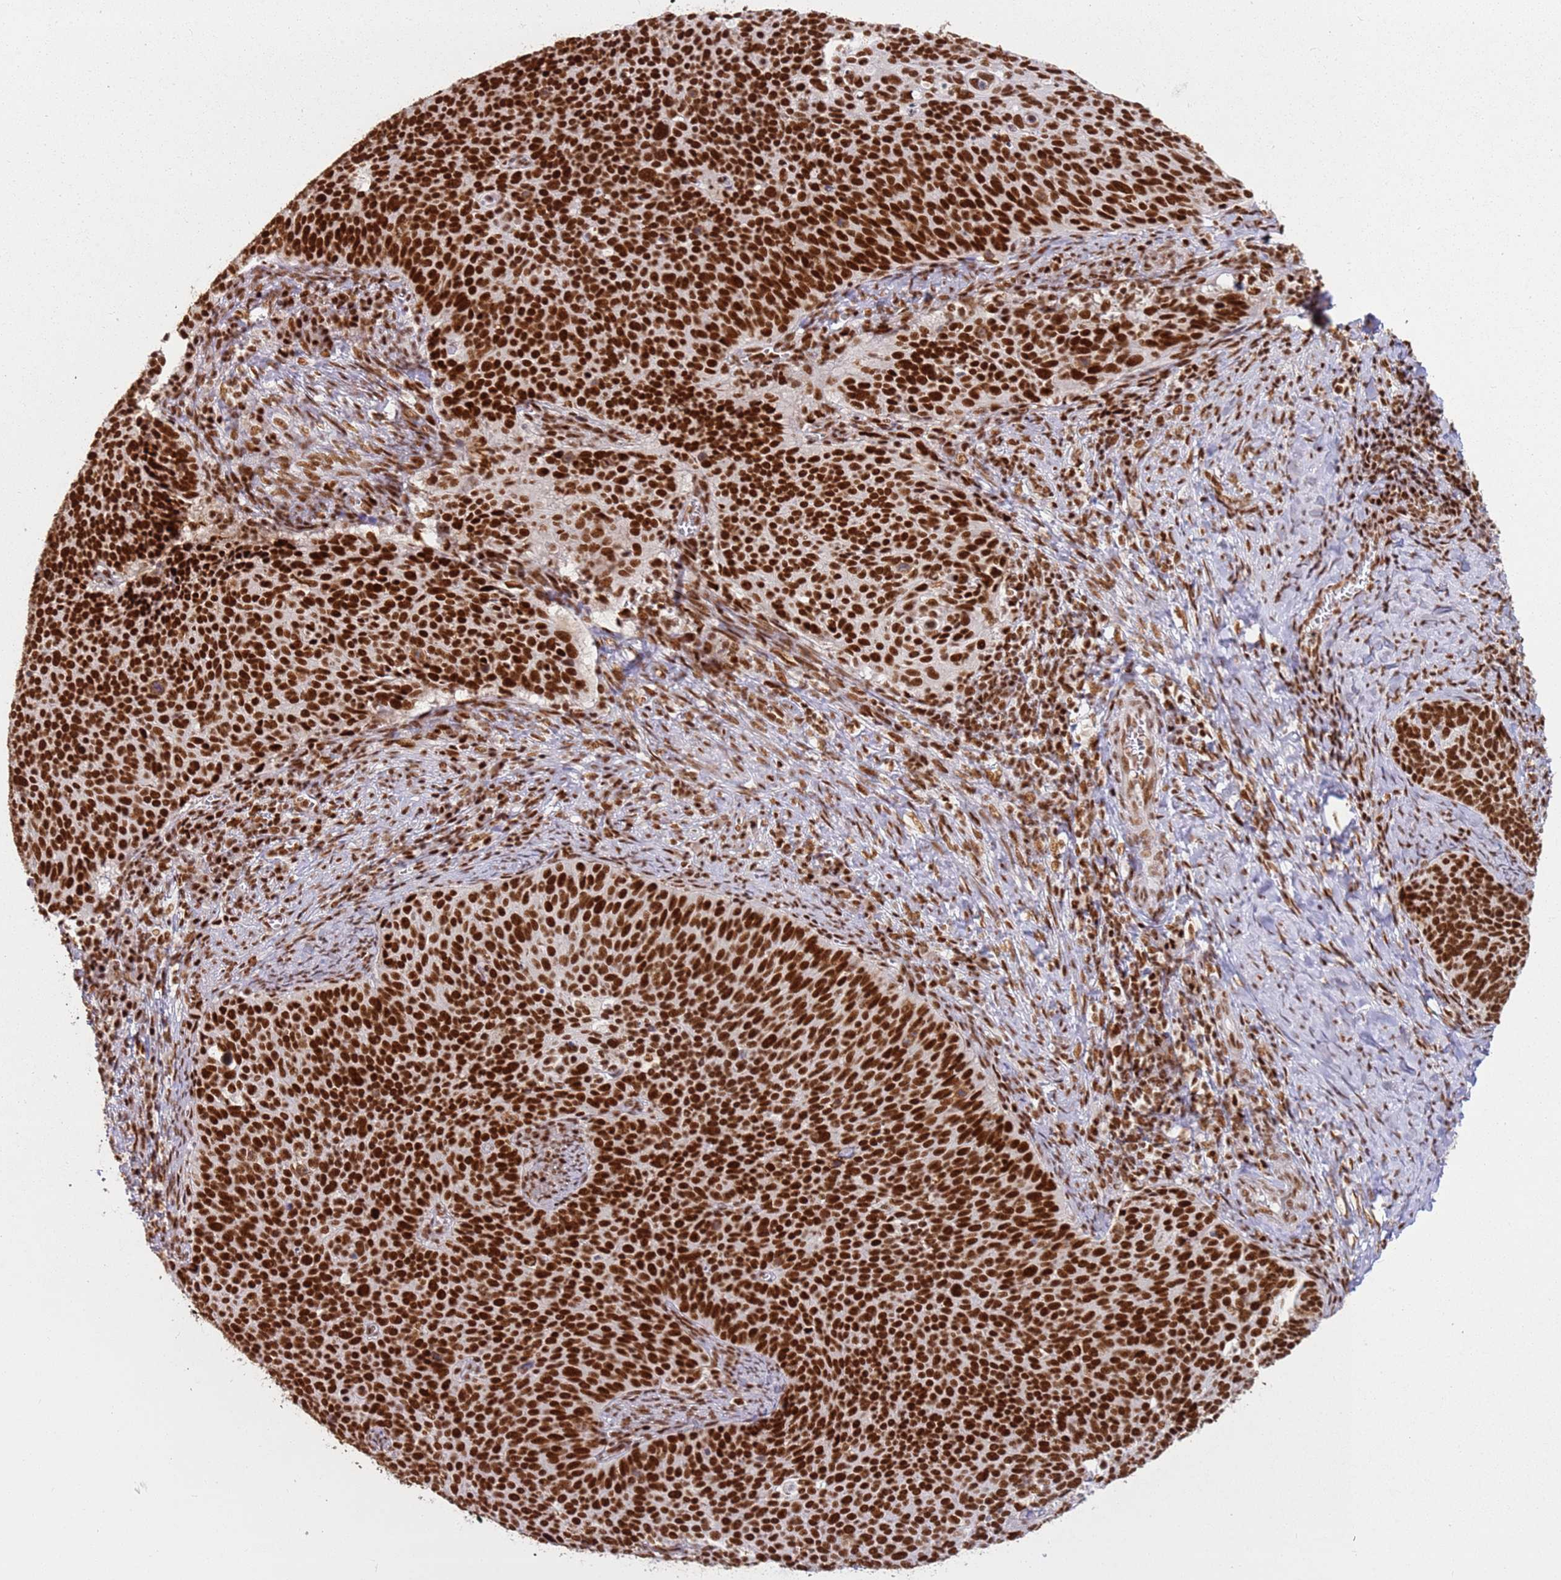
{"staining": {"intensity": "strong", "quantity": ">75%", "location": "nuclear"}, "tissue": "cervical cancer", "cell_type": "Tumor cells", "image_type": "cancer", "snomed": [{"axis": "morphology", "description": "Normal tissue, NOS"}, {"axis": "morphology", "description": "Squamous cell carcinoma, NOS"}, {"axis": "topography", "description": "Cervix"}], "caption": "Immunohistochemical staining of human cervical cancer (squamous cell carcinoma) displays high levels of strong nuclear staining in approximately >75% of tumor cells.", "gene": "TENT4A", "patient": {"sex": "female", "age": 39}}